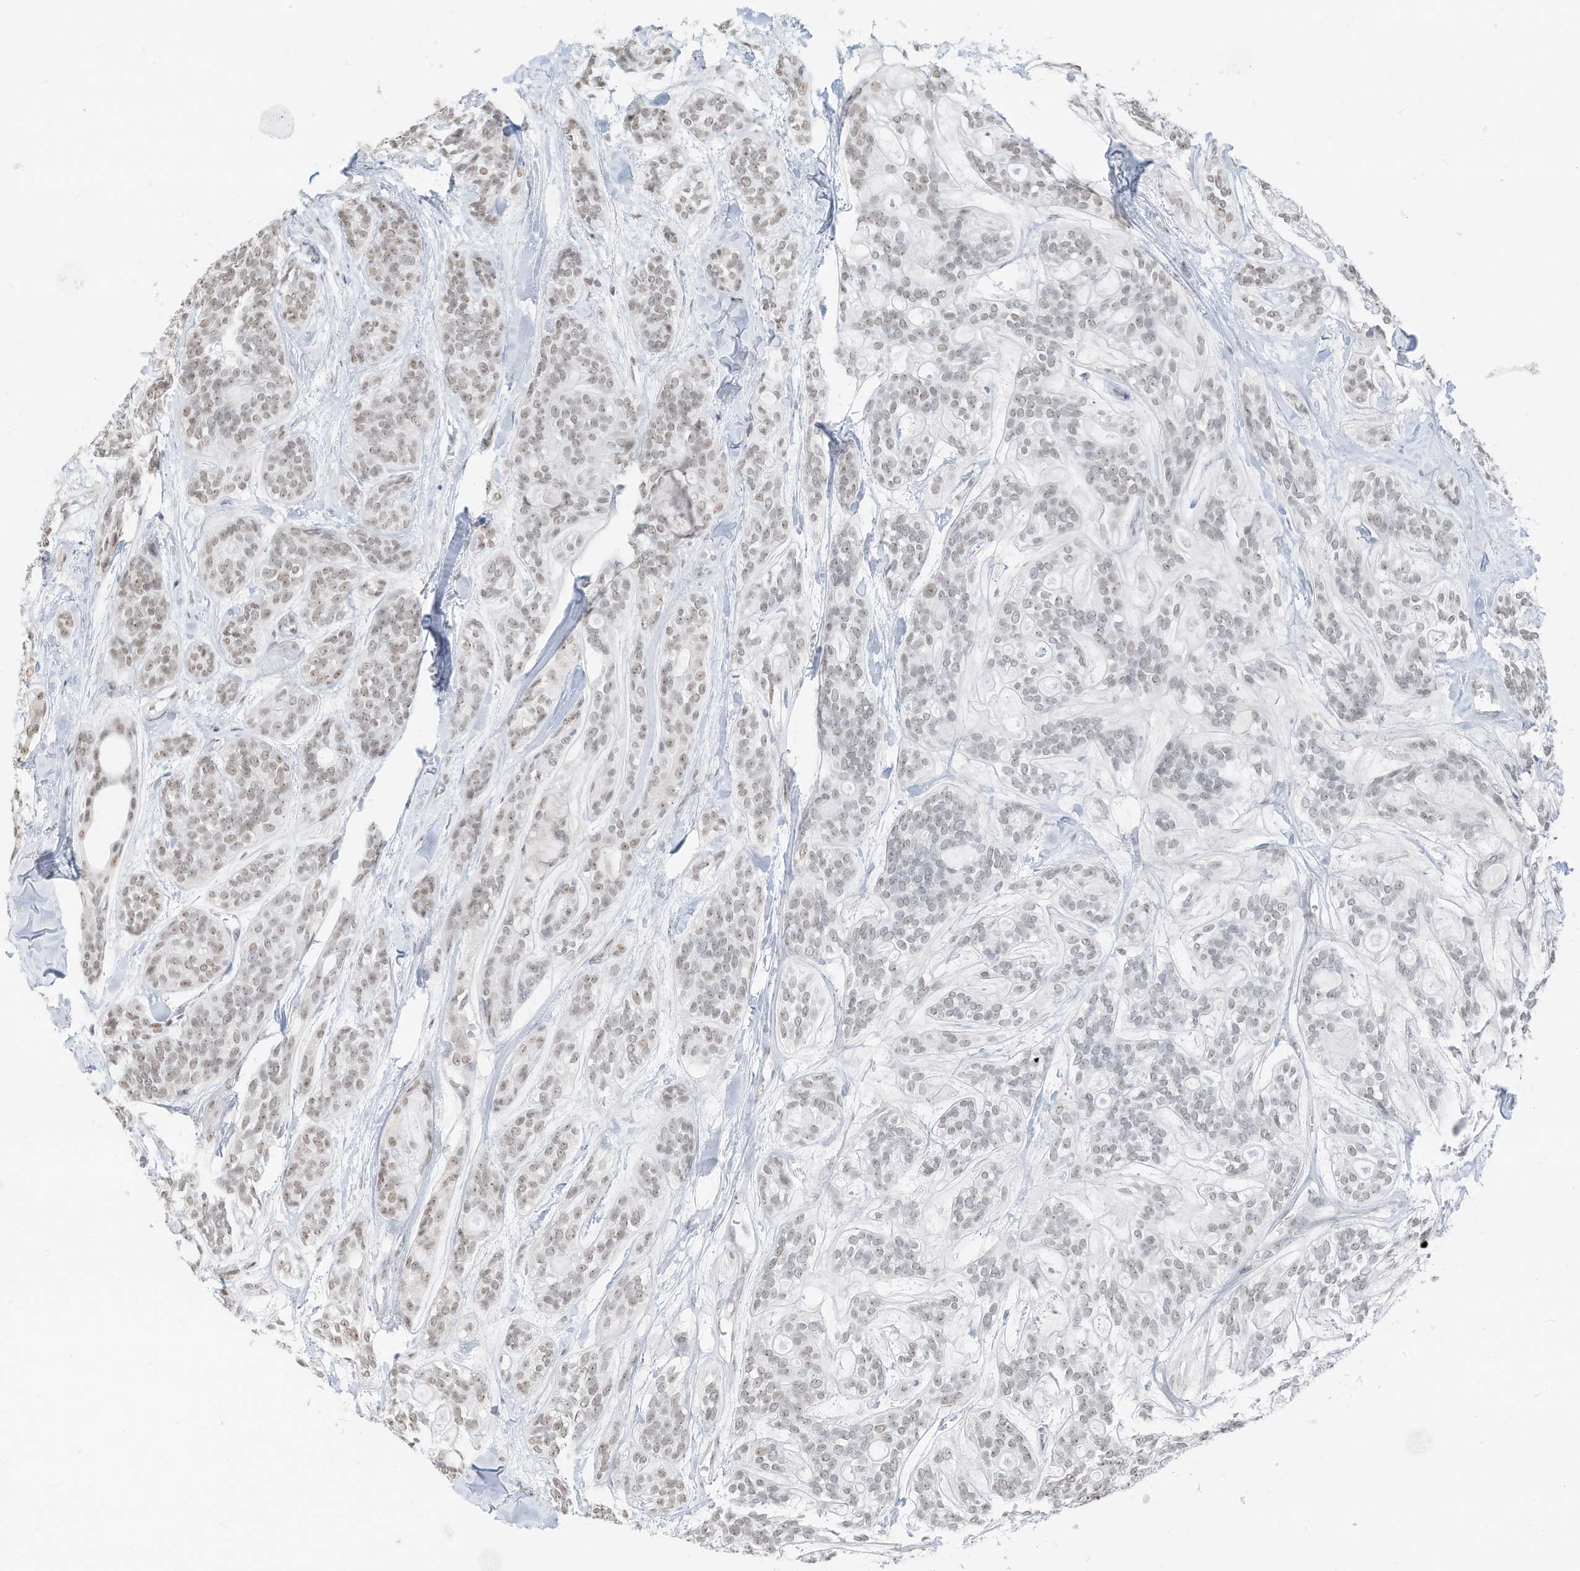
{"staining": {"intensity": "weak", "quantity": "25%-75%", "location": "nuclear"}, "tissue": "head and neck cancer", "cell_type": "Tumor cells", "image_type": "cancer", "snomed": [{"axis": "morphology", "description": "Adenocarcinoma, NOS"}, {"axis": "topography", "description": "Head-Neck"}], "caption": "This is a histology image of IHC staining of head and neck cancer, which shows weak positivity in the nuclear of tumor cells.", "gene": "PGC", "patient": {"sex": "male", "age": 66}}